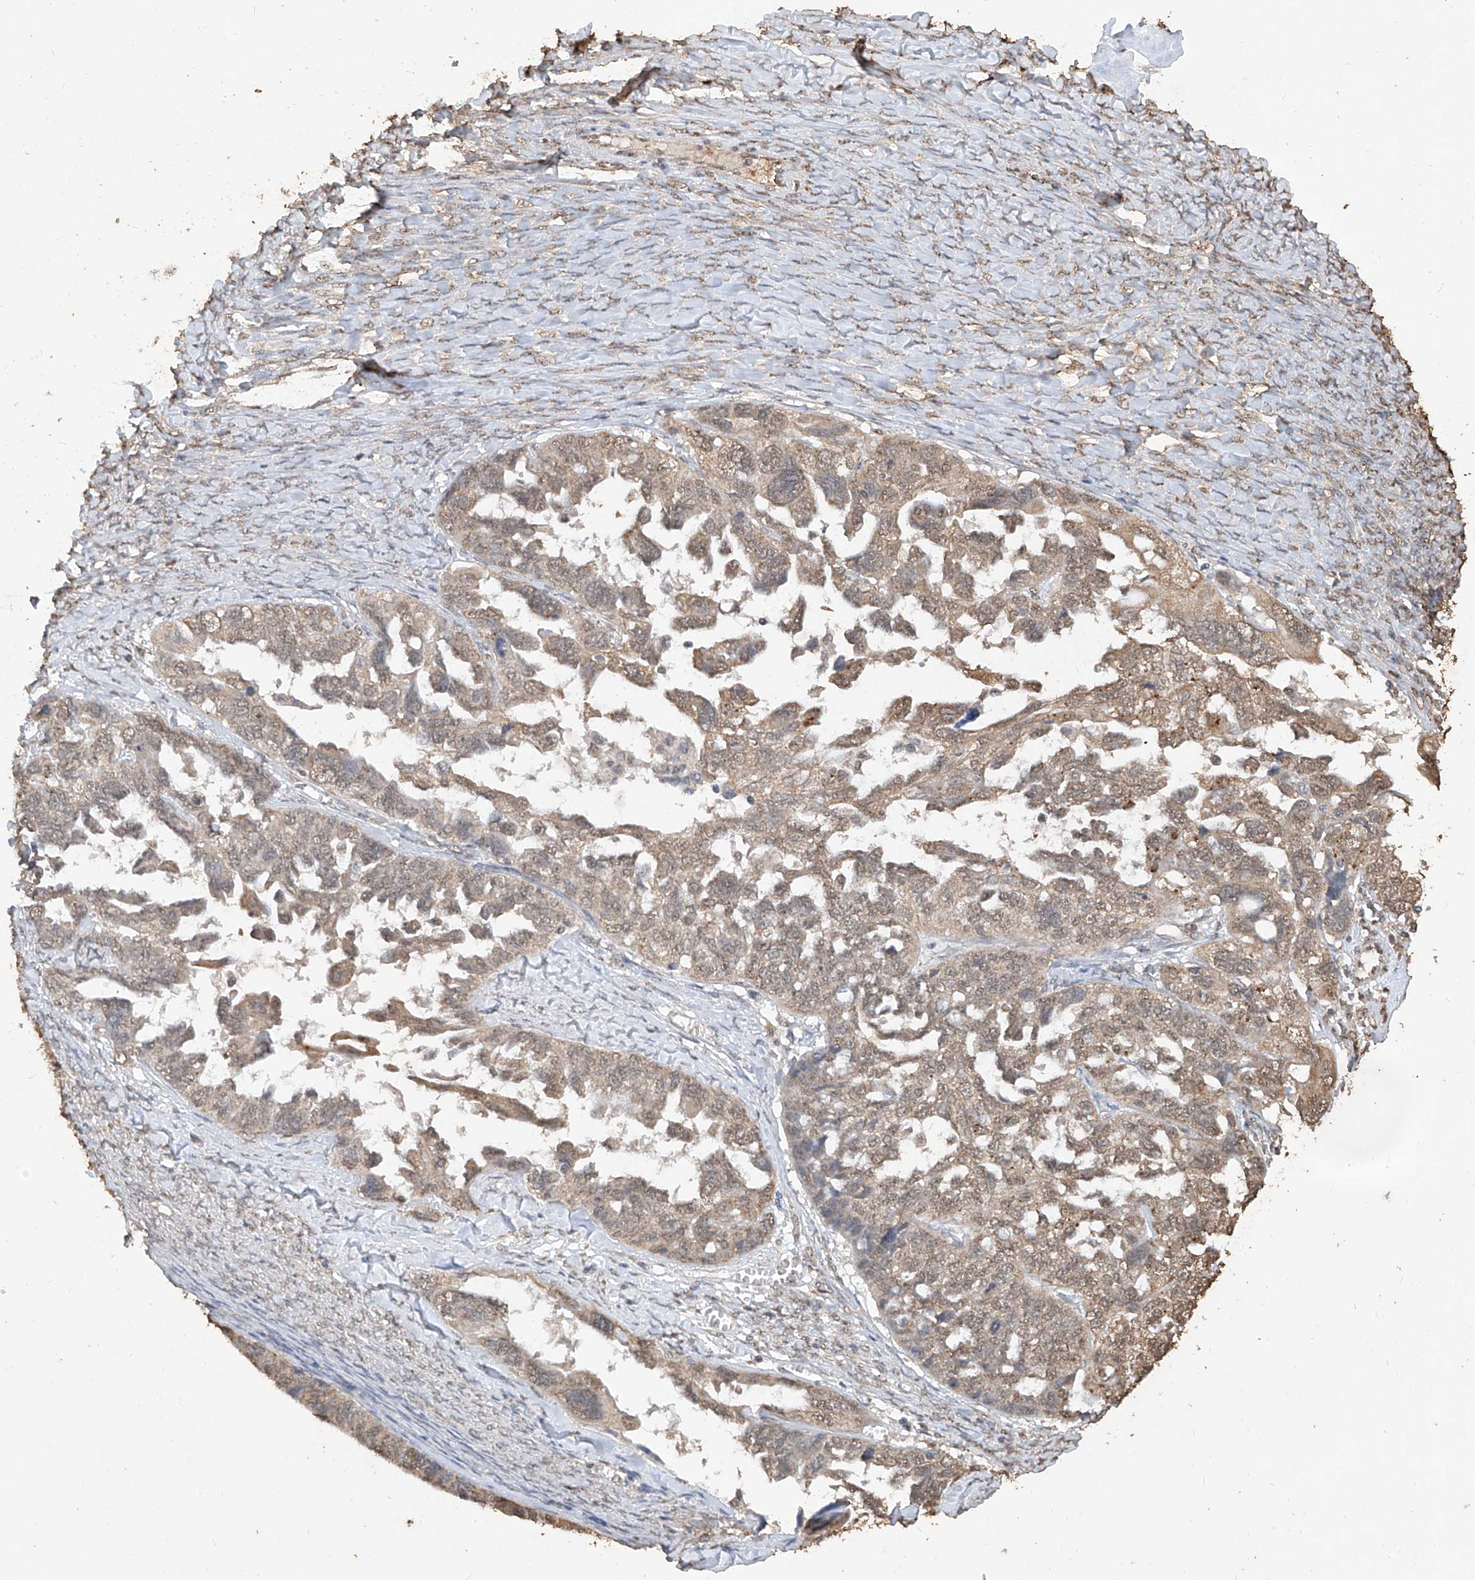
{"staining": {"intensity": "weak", "quantity": ">75%", "location": "cytoplasmic/membranous,nuclear"}, "tissue": "ovarian cancer", "cell_type": "Tumor cells", "image_type": "cancer", "snomed": [{"axis": "morphology", "description": "Cystadenocarcinoma, serous, NOS"}, {"axis": "topography", "description": "Ovary"}], "caption": "DAB immunohistochemical staining of human ovarian cancer shows weak cytoplasmic/membranous and nuclear protein staining in approximately >75% of tumor cells.", "gene": "ELOVL1", "patient": {"sex": "female", "age": 79}}